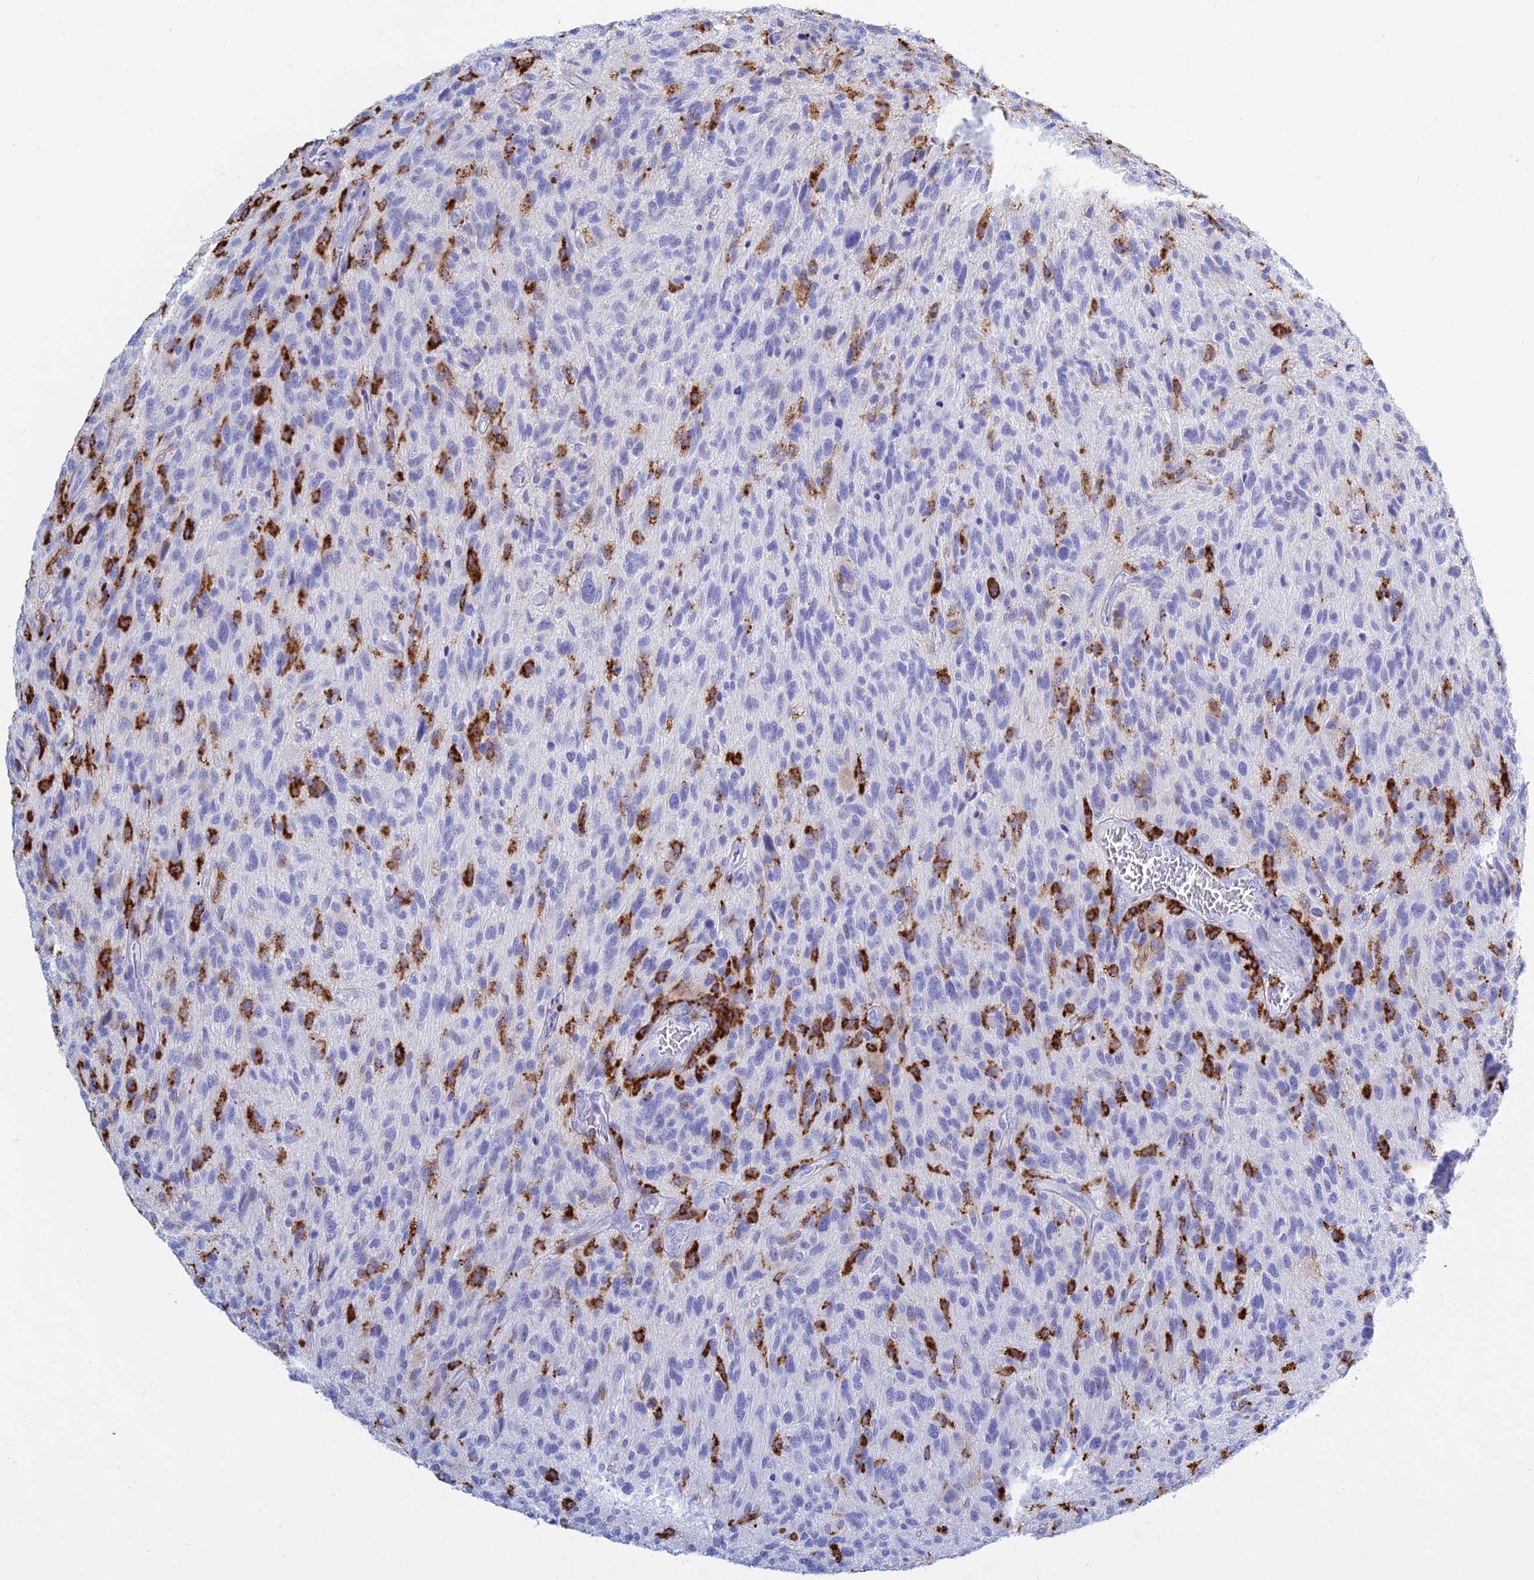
{"staining": {"intensity": "negative", "quantity": "none", "location": "none"}, "tissue": "glioma", "cell_type": "Tumor cells", "image_type": "cancer", "snomed": [{"axis": "morphology", "description": "Glioma, malignant, High grade"}, {"axis": "topography", "description": "Brain"}], "caption": "High magnification brightfield microscopy of glioma stained with DAB (3,3'-diaminobenzidine) (brown) and counterstained with hematoxylin (blue): tumor cells show no significant expression.", "gene": "HLA-DRB1", "patient": {"sex": "male", "age": 47}}